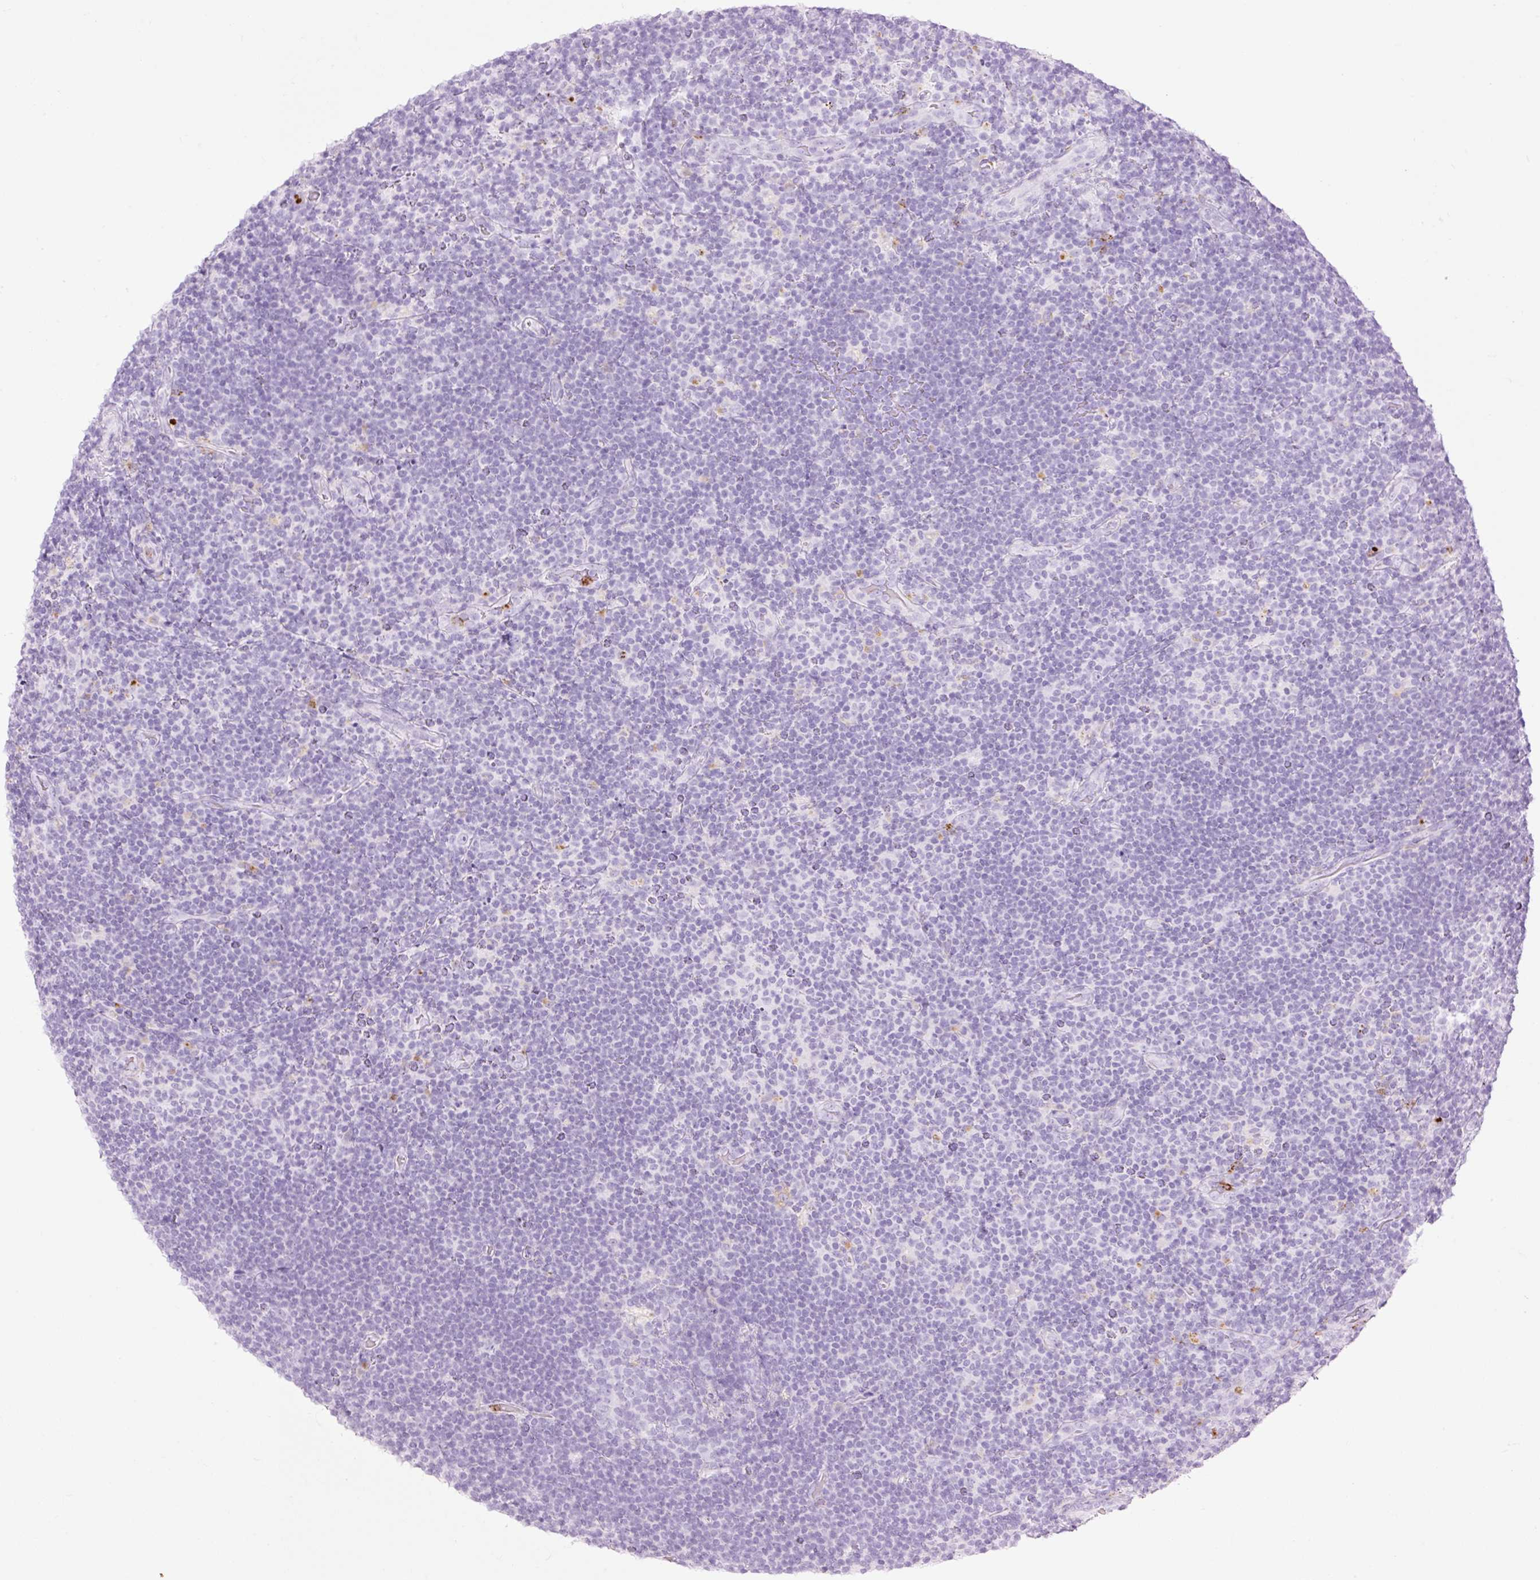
{"staining": {"intensity": "negative", "quantity": "none", "location": "none"}, "tissue": "lymphoma", "cell_type": "Tumor cells", "image_type": "cancer", "snomed": [{"axis": "morphology", "description": "Hodgkin's disease, NOS"}, {"axis": "topography", "description": "Lymph node"}], "caption": "Protein analysis of lymphoma reveals no significant staining in tumor cells.", "gene": "LYZ", "patient": {"sex": "female", "age": 57}}